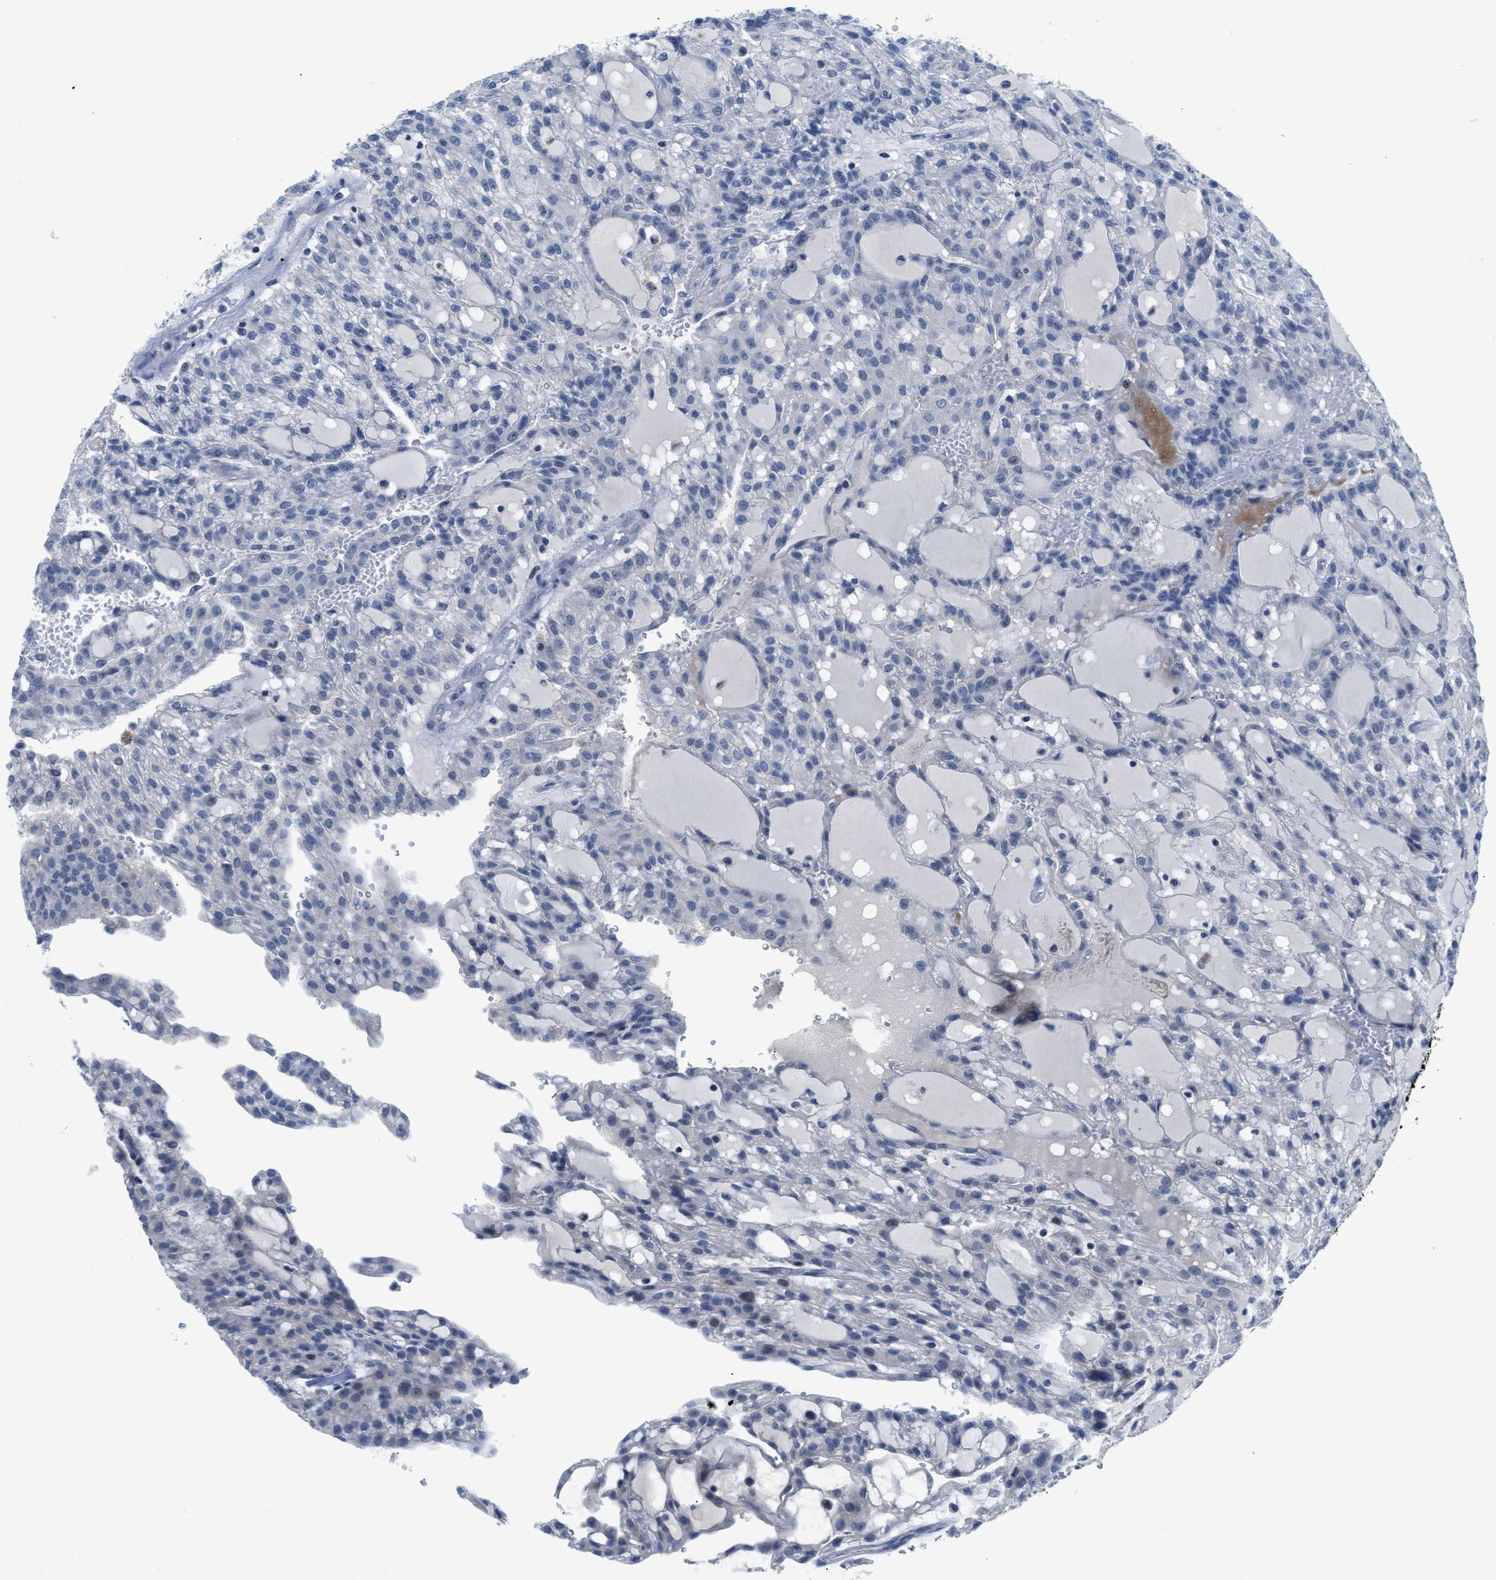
{"staining": {"intensity": "negative", "quantity": "none", "location": "none"}, "tissue": "renal cancer", "cell_type": "Tumor cells", "image_type": "cancer", "snomed": [{"axis": "morphology", "description": "Adenocarcinoma, NOS"}, {"axis": "topography", "description": "Kidney"}], "caption": "Immunohistochemical staining of adenocarcinoma (renal) displays no significant expression in tumor cells. Brightfield microscopy of immunohistochemistry (IHC) stained with DAB (brown) and hematoxylin (blue), captured at high magnification.", "gene": "OR9K2", "patient": {"sex": "male", "age": 63}}